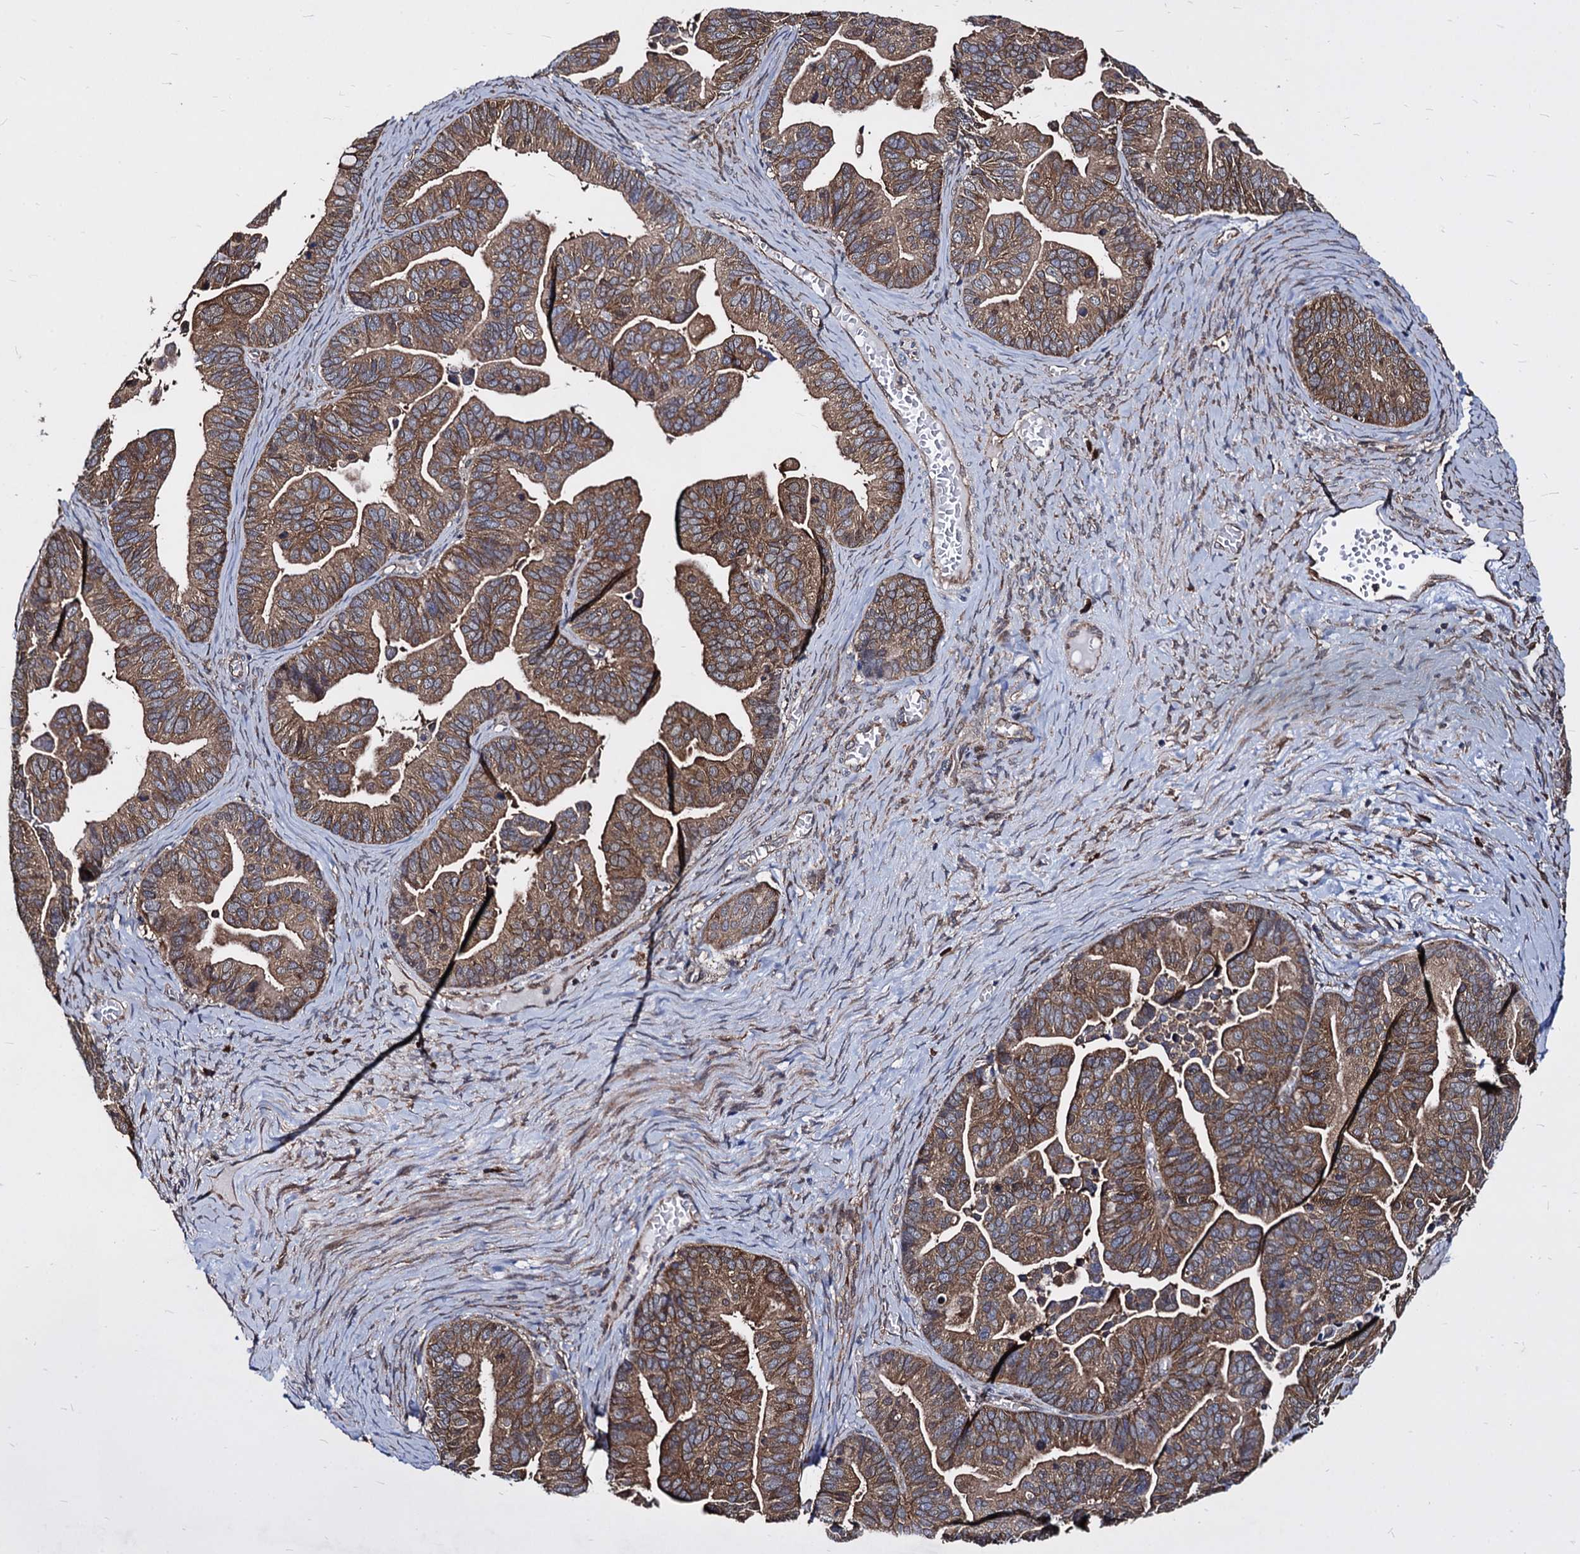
{"staining": {"intensity": "moderate", "quantity": ">75%", "location": "cytoplasmic/membranous"}, "tissue": "ovarian cancer", "cell_type": "Tumor cells", "image_type": "cancer", "snomed": [{"axis": "morphology", "description": "Cystadenocarcinoma, serous, NOS"}, {"axis": "topography", "description": "Ovary"}], "caption": "A histopathology image of serous cystadenocarcinoma (ovarian) stained for a protein displays moderate cytoplasmic/membranous brown staining in tumor cells. Using DAB (3,3'-diaminobenzidine) (brown) and hematoxylin (blue) stains, captured at high magnification using brightfield microscopy.", "gene": "NME1", "patient": {"sex": "female", "age": 56}}